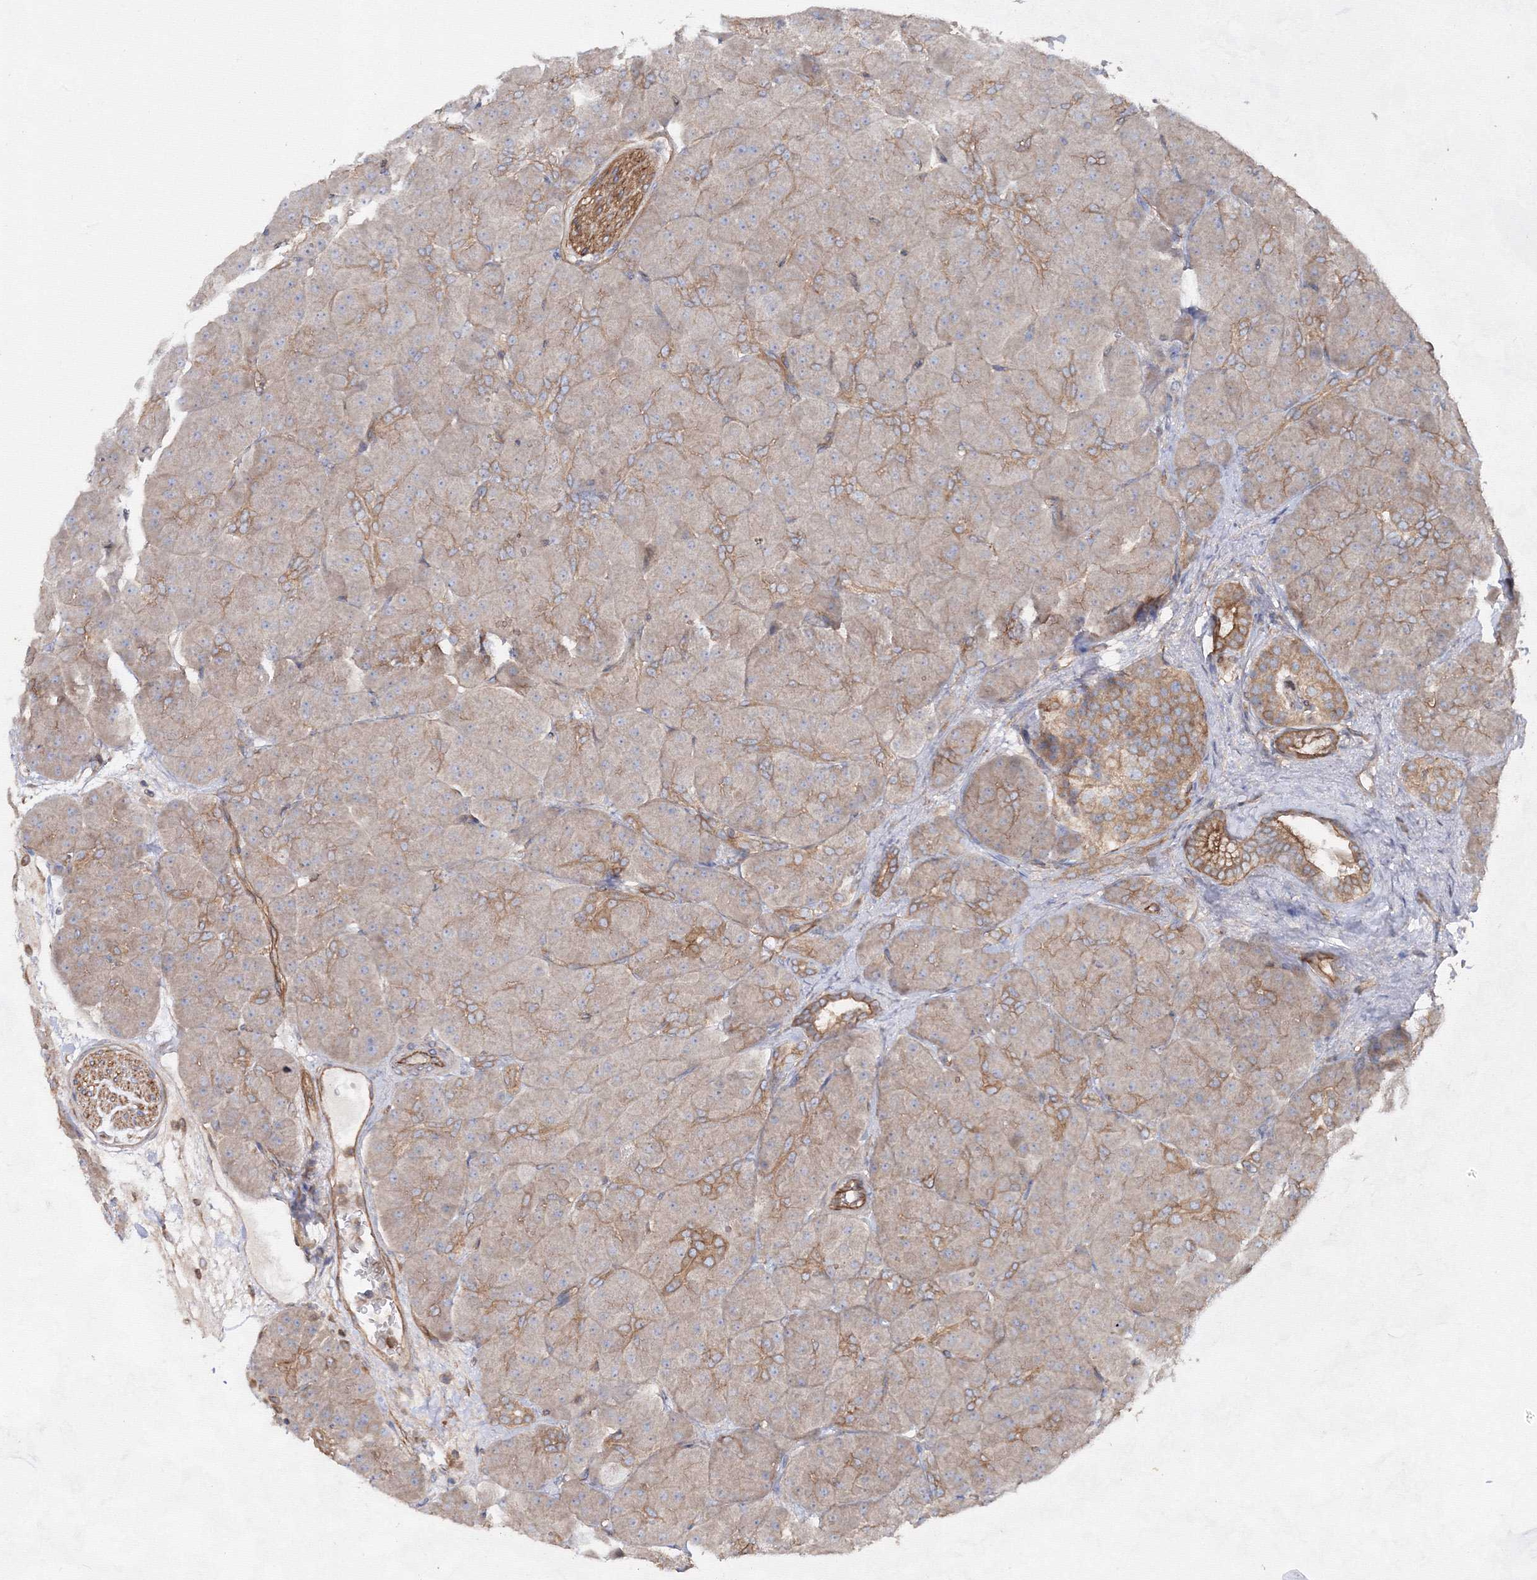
{"staining": {"intensity": "moderate", "quantity": "25%-75%", "location": "cytoplasmic/membranous"}, "tissue": "pancreas", "cell_type": "Exocrine glandular cells", "image_type": "normal", "snomed": [{"axis": "morphology", "description": "Normal tissue, NOS"}, {"axis": "topography", "description": "Pancreas"}], "caption": "Protein staining of unremarkable pancreas exhibits moderate cytoplasmic/membranous positivity in approximately 25%-75% of exocrine glandular cells. The protein of interest is shown in brown color, while the nuclei are stained blue.", "gene": "EXOC6", "patient": {"sex": "male", "age": 66}}